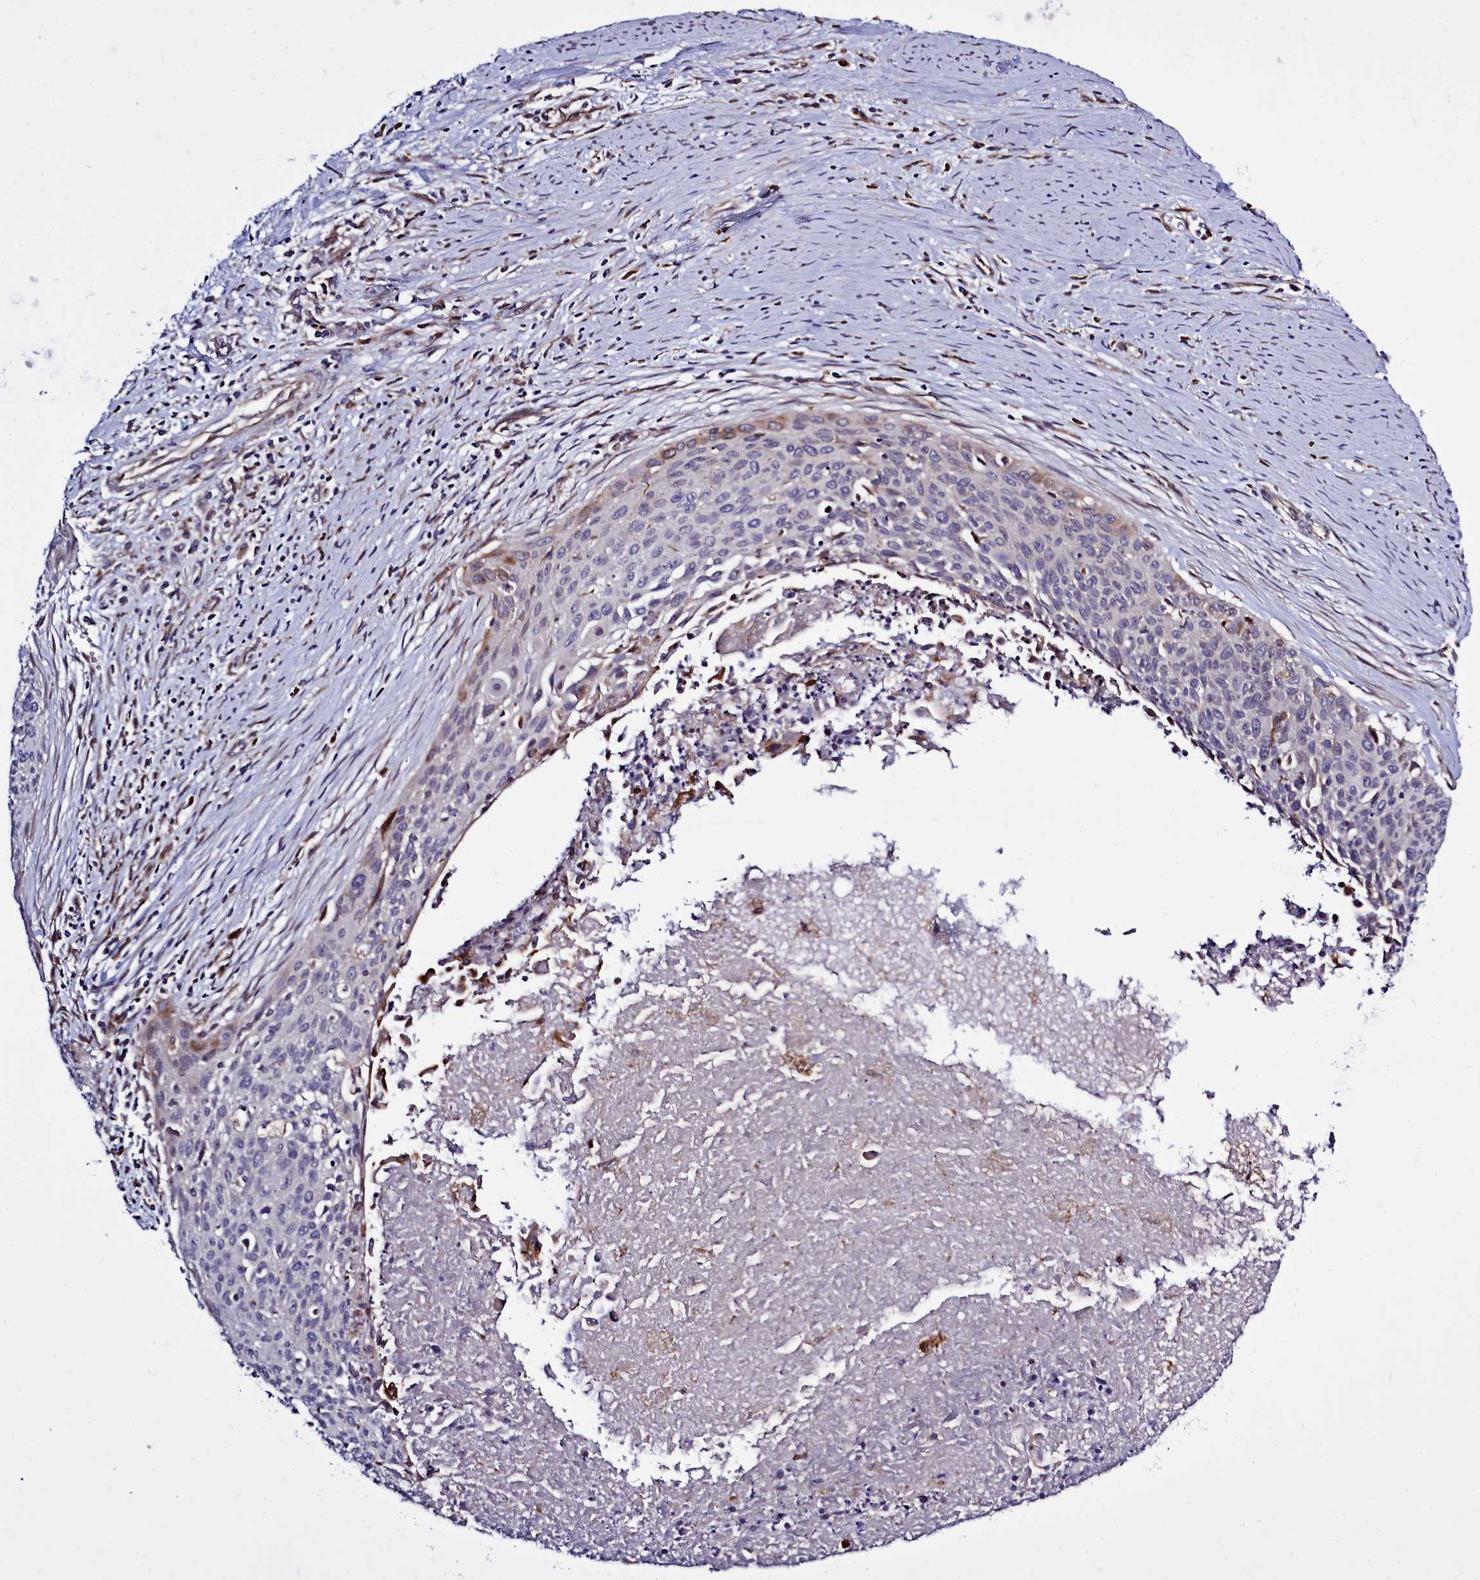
{"staining": {"intensity": "negative", "quantity": "none", "location": "none"}, "tissue": "cervical cancer", "cell_type": "Tumor cells", "image_type": "cancer", "snomed": [{"axis": "morphology", "description": "Squamous cell carcinoma, NOS"}, {"axis": "topography", "description": "Cervix"}], "caption": "IHC of human cervical squamous cell carcinoma exhibits no staining in tumor cells. (Stains: DAB (3,3'-diaminobenzidine) immunohistochemistry (IHC) with hematoxylin counter stain, Microscopy: brightfield microscopy at high magnification).", "gene": "RAPGEF4", "patient": {"sex": "female", "age": 55}}